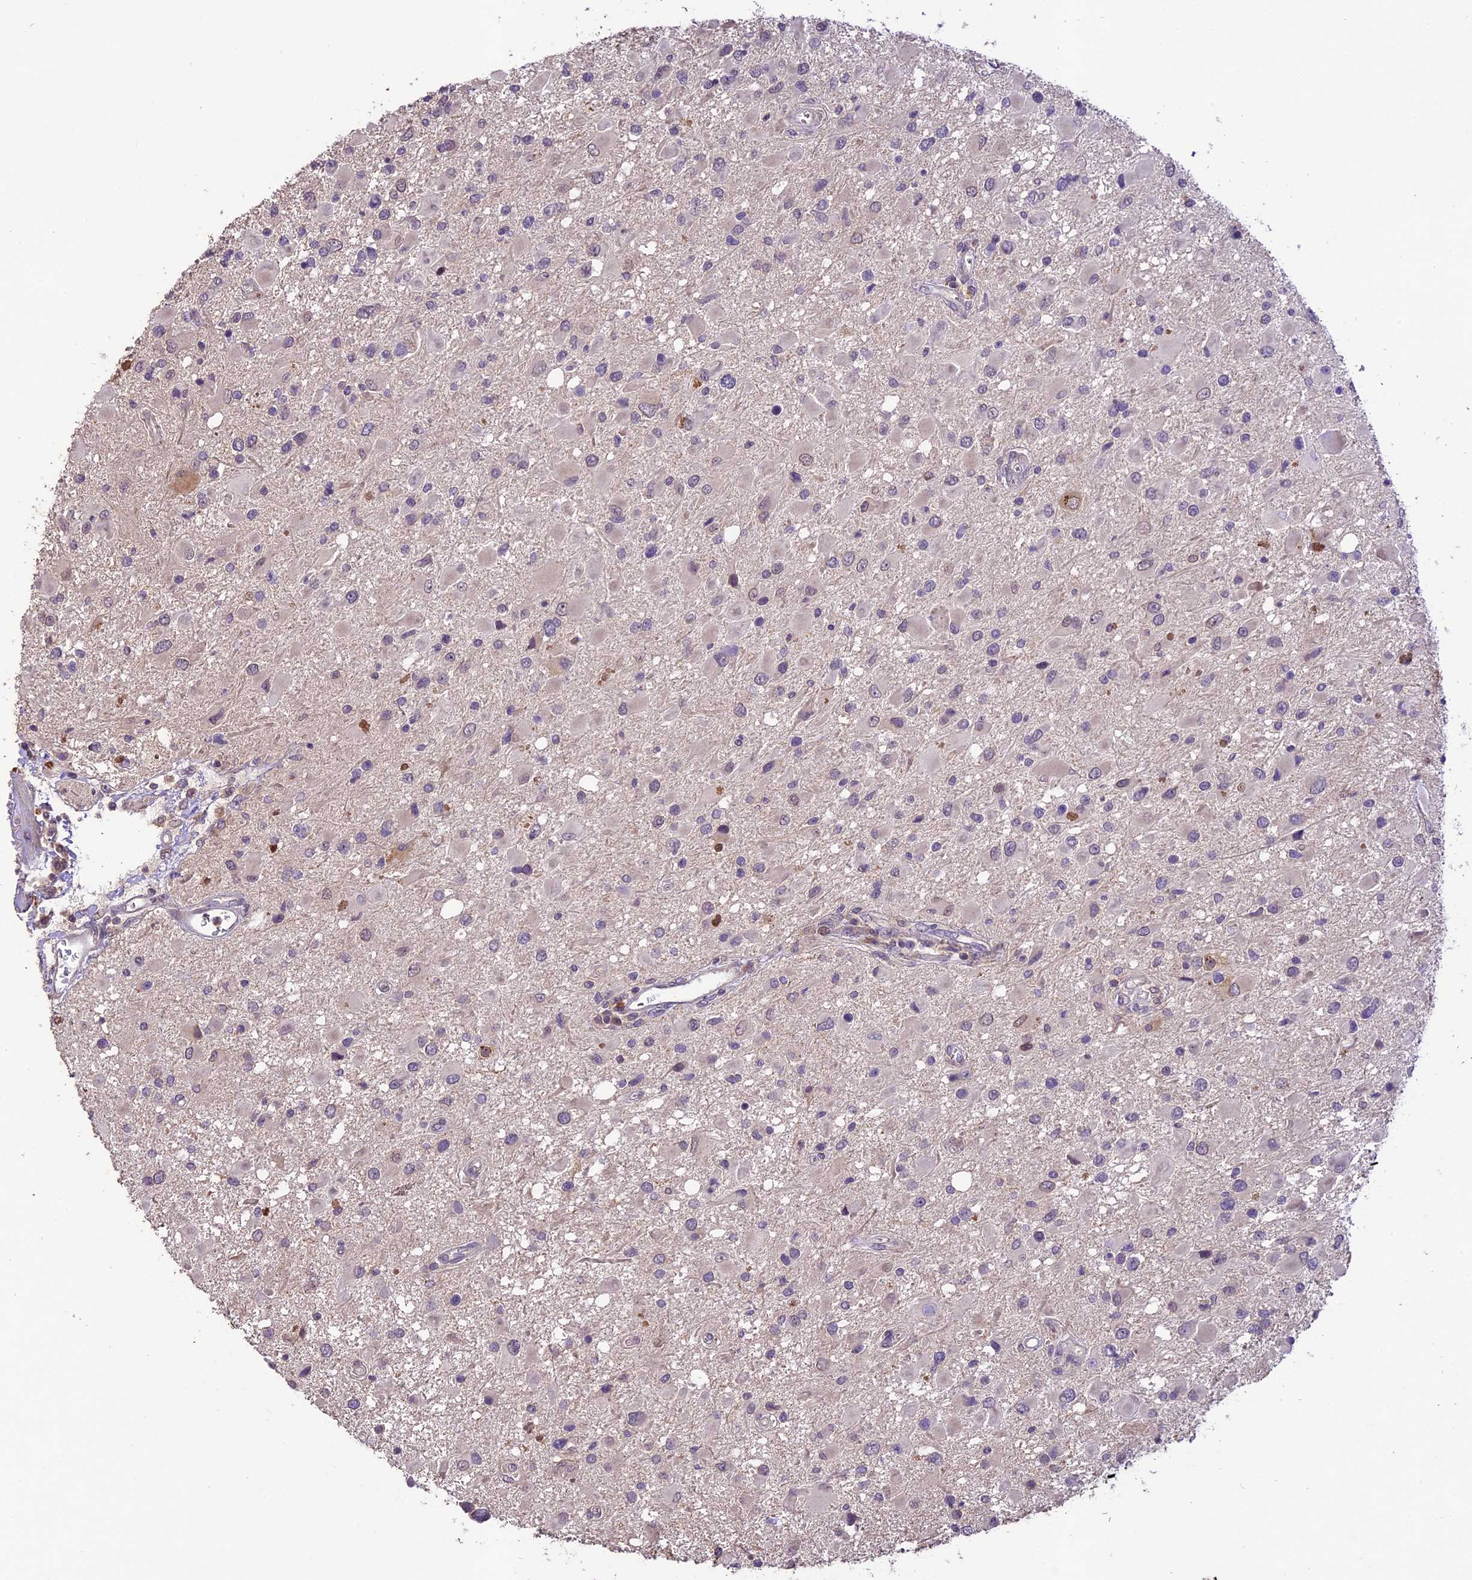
{"staining": {"intensity": "negative", "quantity": "none", "location": "none"}, "tissue": "glioma", "cell_type": "Tumor cells", "image_type": "cancer", "snomed": [{"axis": "morphology", "description": "Glioma, malignant, High grade"}, {"axis": "topography", "description": "Brain"}], "caption": "Tumor cells show no significant protein staining in high-grade glioma (malignant).", "gene": "DGKH", "patient": {"sex": "male", "age": 53}}